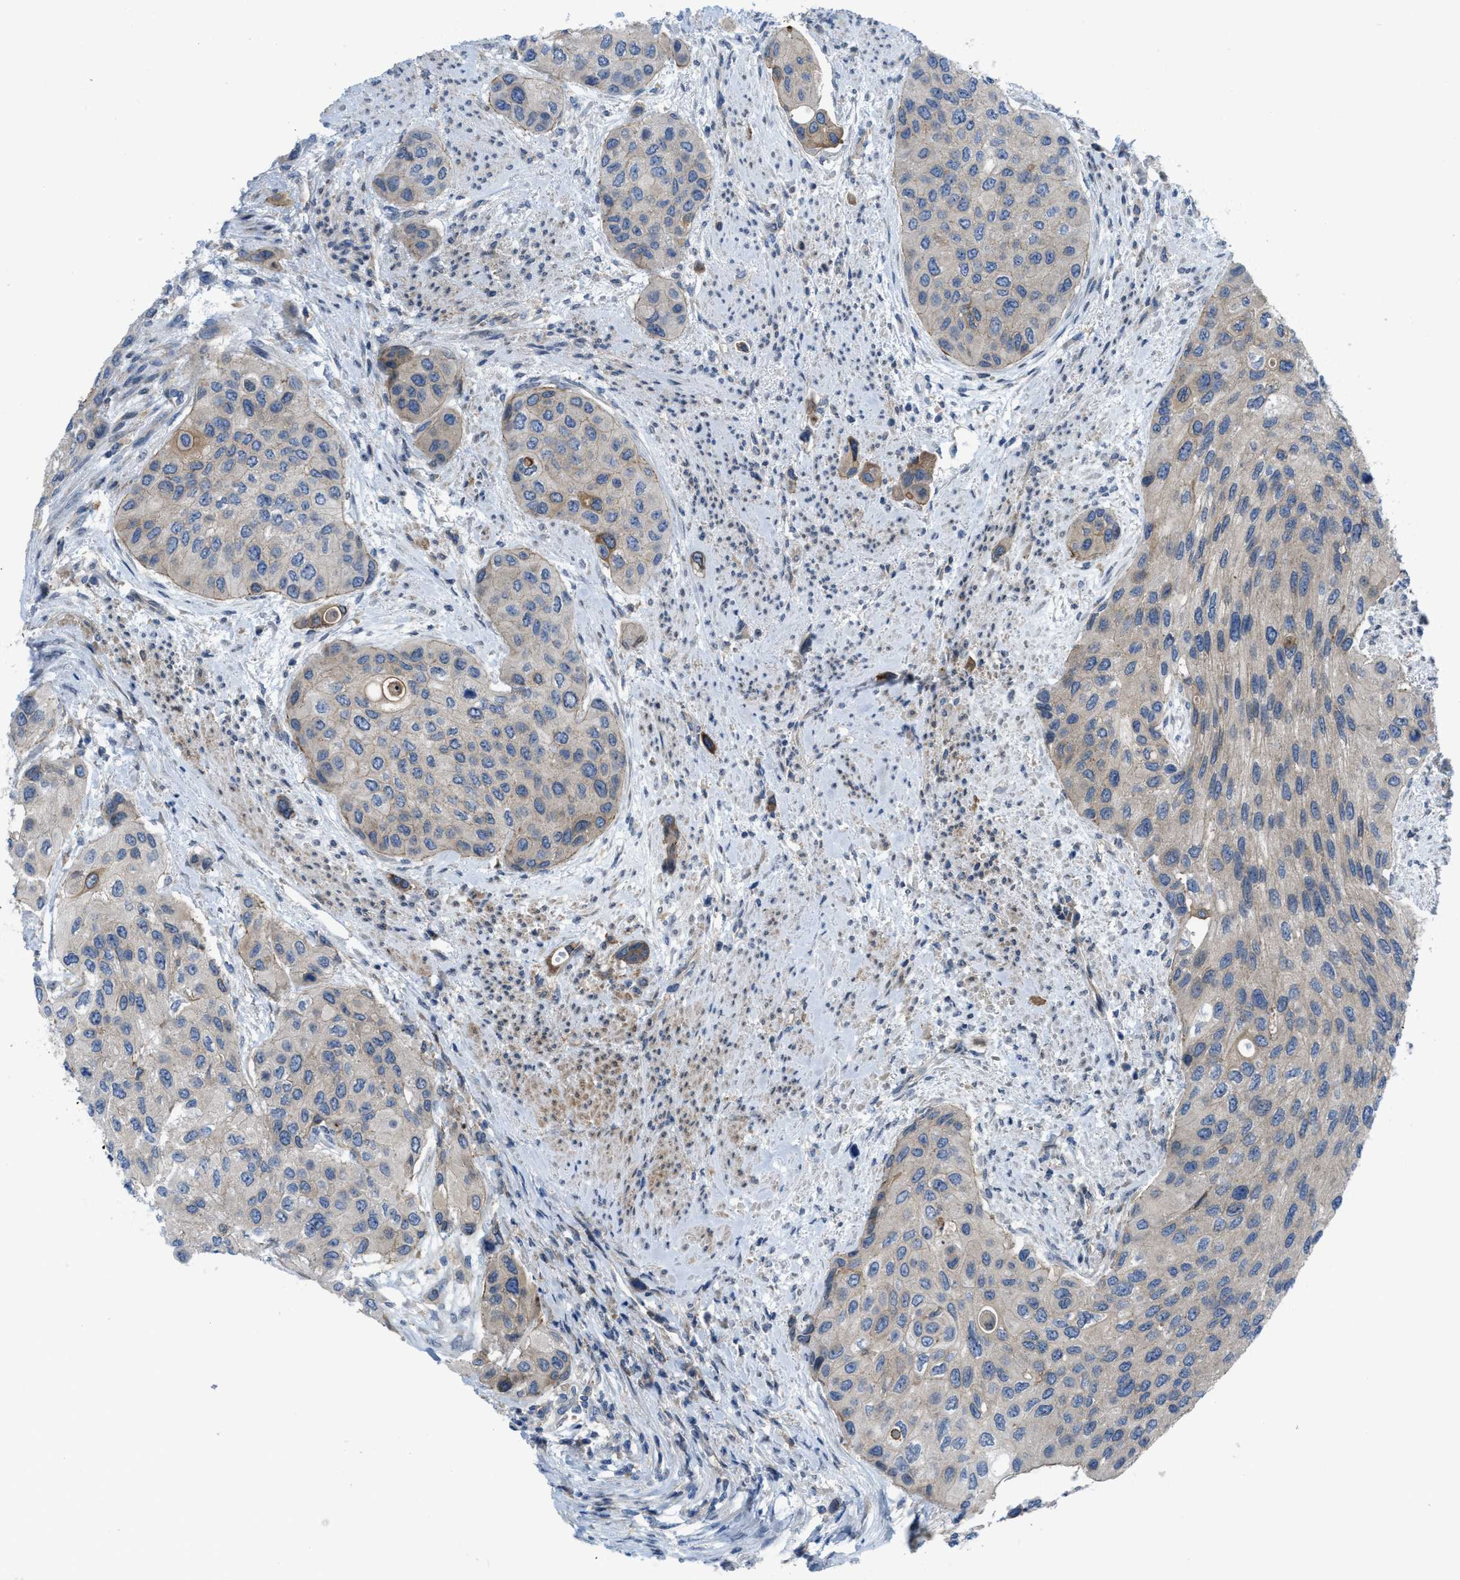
{"staining": {"intensity": "weak", "quantity": "<25%", "location": "cytoplasmic/membranous"}, "tissue": "urothelial cancer", "cell_type": "Tumor cells", "image_type": "cancer", "snomed": [{"axis": "morphology", "description": "Urothelial carcinoma, High grade"}, {"axis": "topography", "description": "Urinary bladder"}], "caption": "This is a micrograph of IHC staining of high-grade urothelial carcinoma, which shows no positivity in tumor cells.", "gene": "MYO18A", "patient": {"sex": "female", "age": 56}}